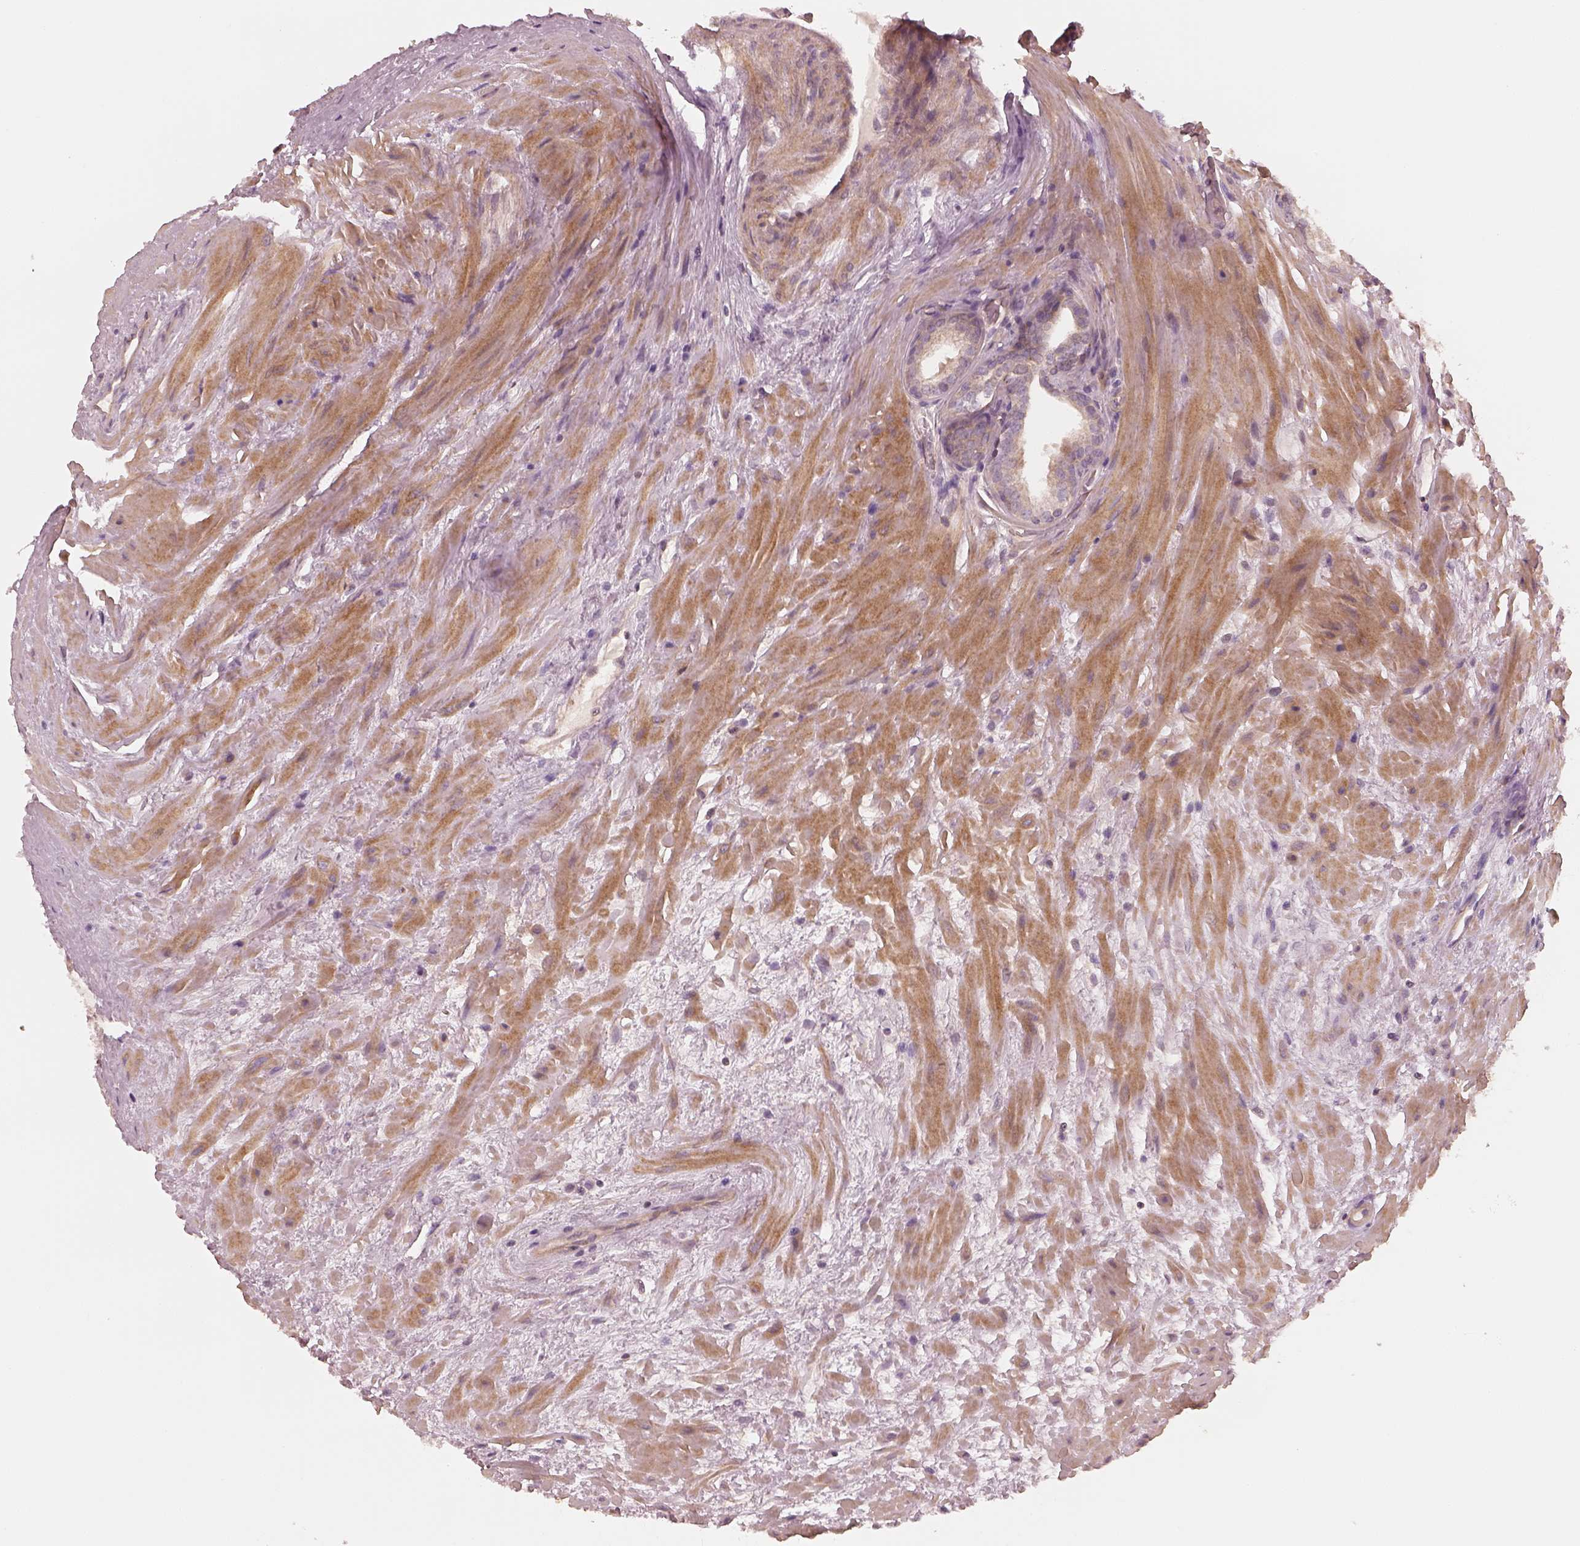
{"staining": {"intensity": "weak", "quantity": "<25%", "location": "cytoplasmic/membranous"}, "tissue": "prostate cancer", "cell_type": "Tumor cells", "image_type": "cancer", "snomed": [{"axis": "morphology", "description": "Adenocarcinoma, NOS"}, {"axis": "topography", "description": "Prostate"}], "caption": "A high-resolution histopathology image shows immunohistochemistry staining of prostate cancer (adenocarcinoma), which shows no significant expression in tumor cells. (DAB immunohistochemistry (IHC), high magnification).", "gene": "FAM107B", "patient": {"sex": "male", "age": 66}}